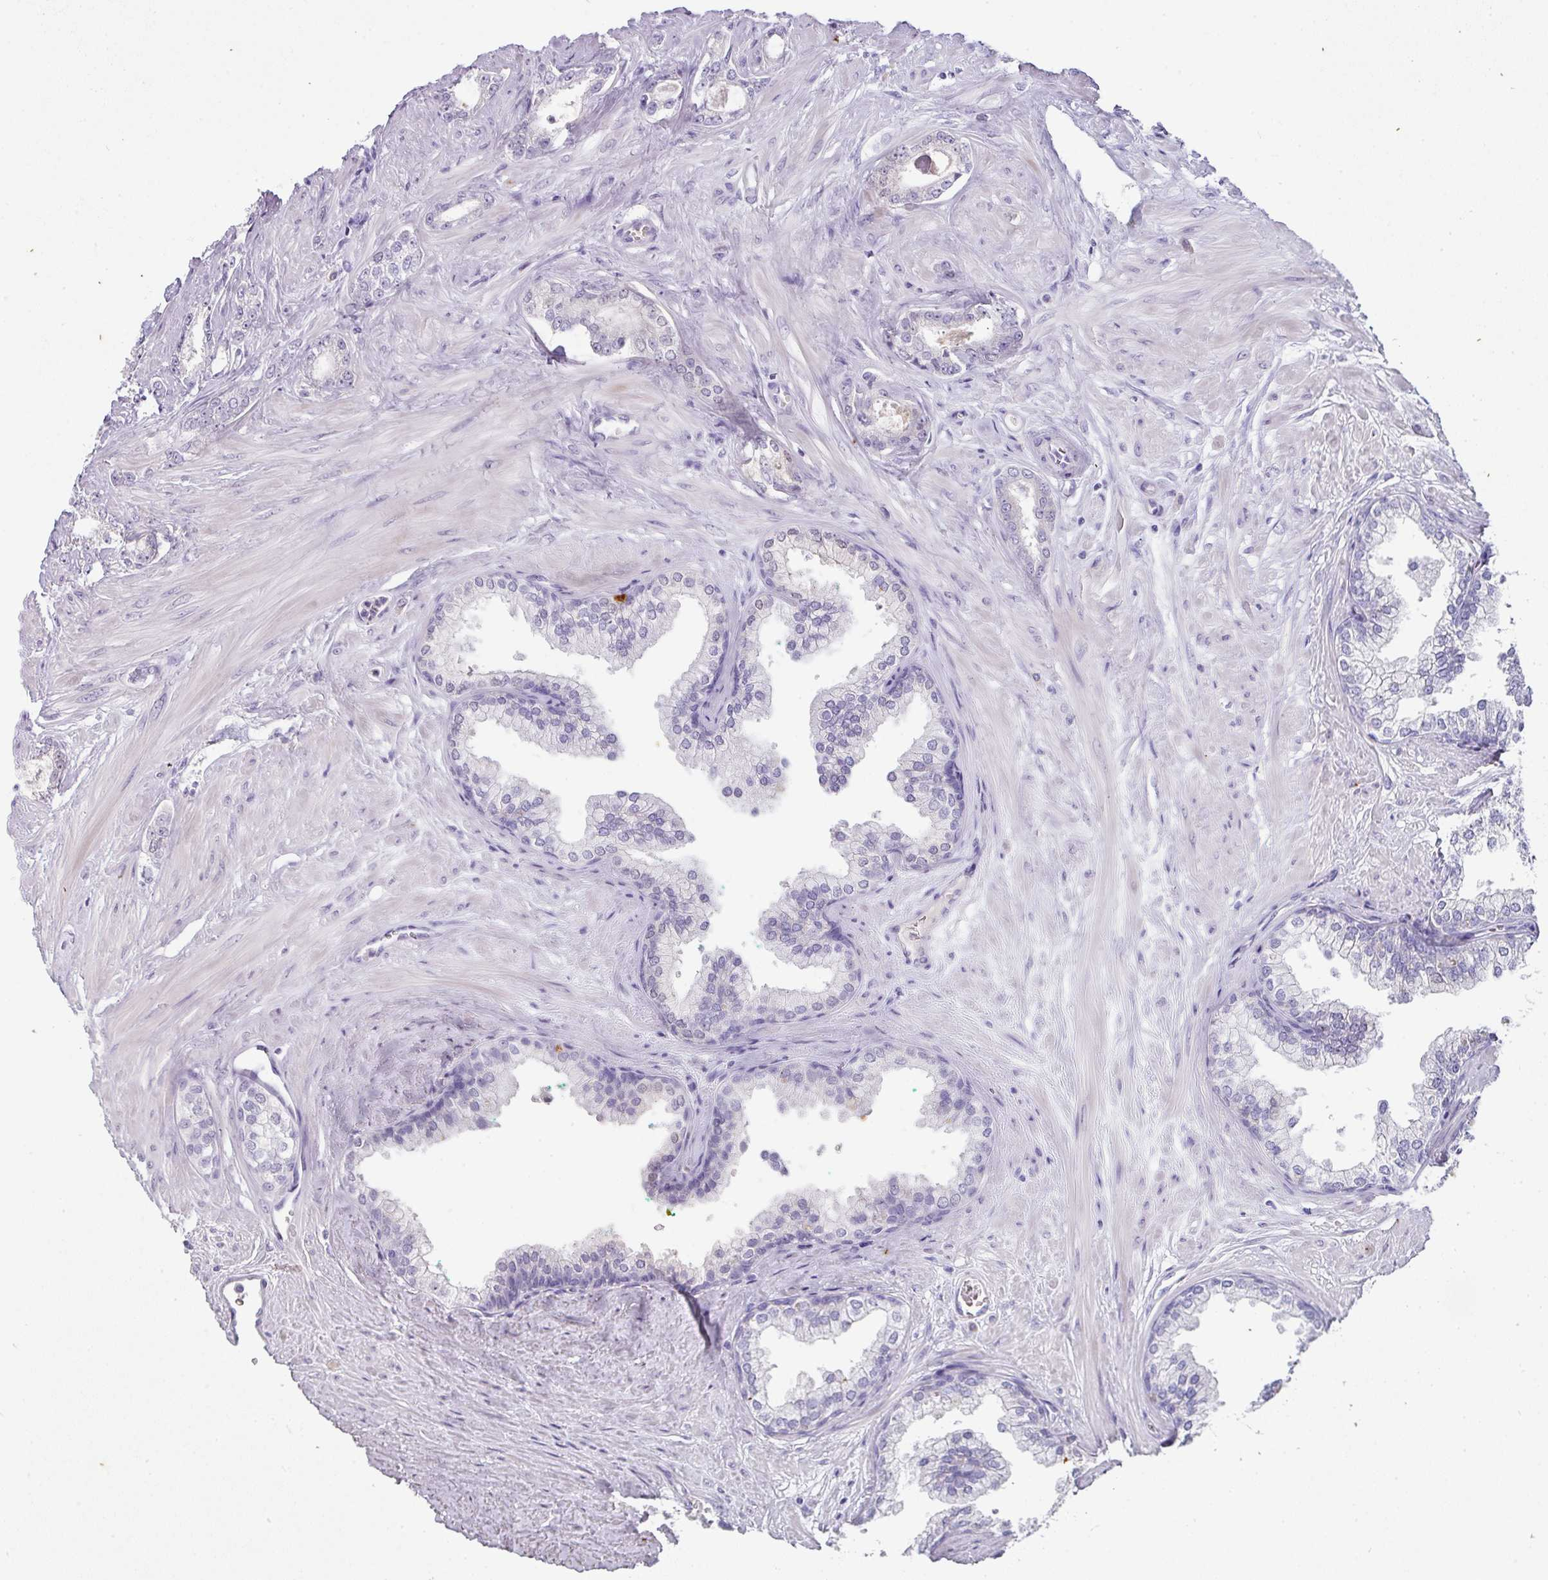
{"staining": {"intensity": "negative", "quantity": "none", "location": "none"}, "tissue": "prostate cancer", "cell_type": "Tumor cells", "image_type": "cancer", "snomed": [{"axis": "morphology", "description": "Adenocarcinoma, Low grade"}, {"axis": "topography", "description": "Prostate"}], "caption": "Tumor cells are negative for brown protein staining in prostate cancer (adenocarcinoma (low-grade)).", "gene": "OR52N1", "patient": {"sex": "male", "age": 60}}